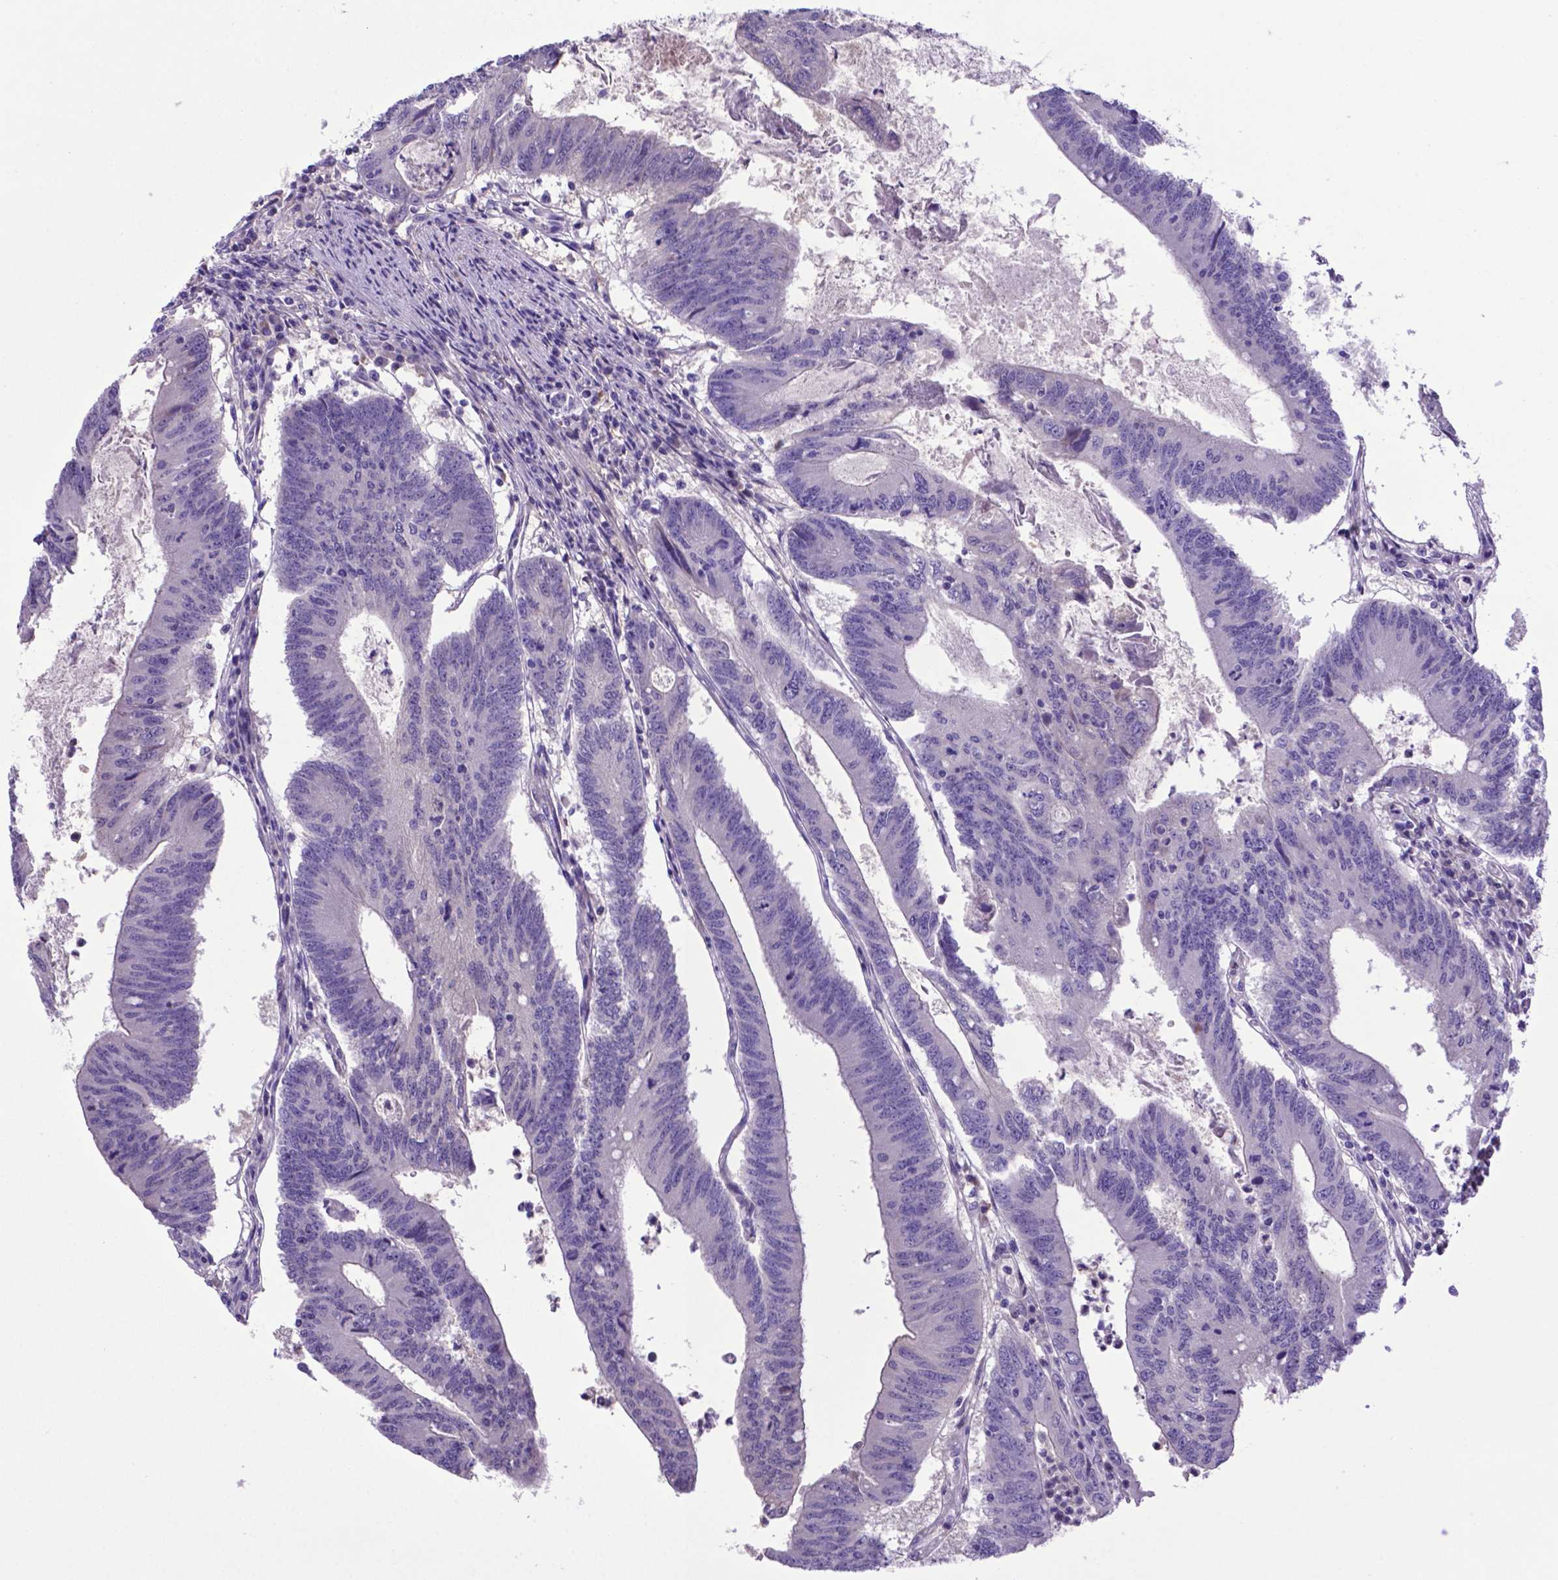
{"staining": {"intensity": "negative", "quantity": "none", "location": "none"}, "tissue": "colorectal cancer", "cell_type": "Tumor cells", "image_type": "cancer", "snomed": [{"axis": "morphology", "description": "Adenocarcinoma, NOS"}, {"axis": "topography", "description": "Colon"}], "caption": "Immunohistochemistry (IHC) micrograph of human adenocarcinoma (colorectal) stained for a protein (brown), which displays no positivity in tumor cells.", "gene": "ADRA2B", "patient": {"sex": "female", "age": 70}}